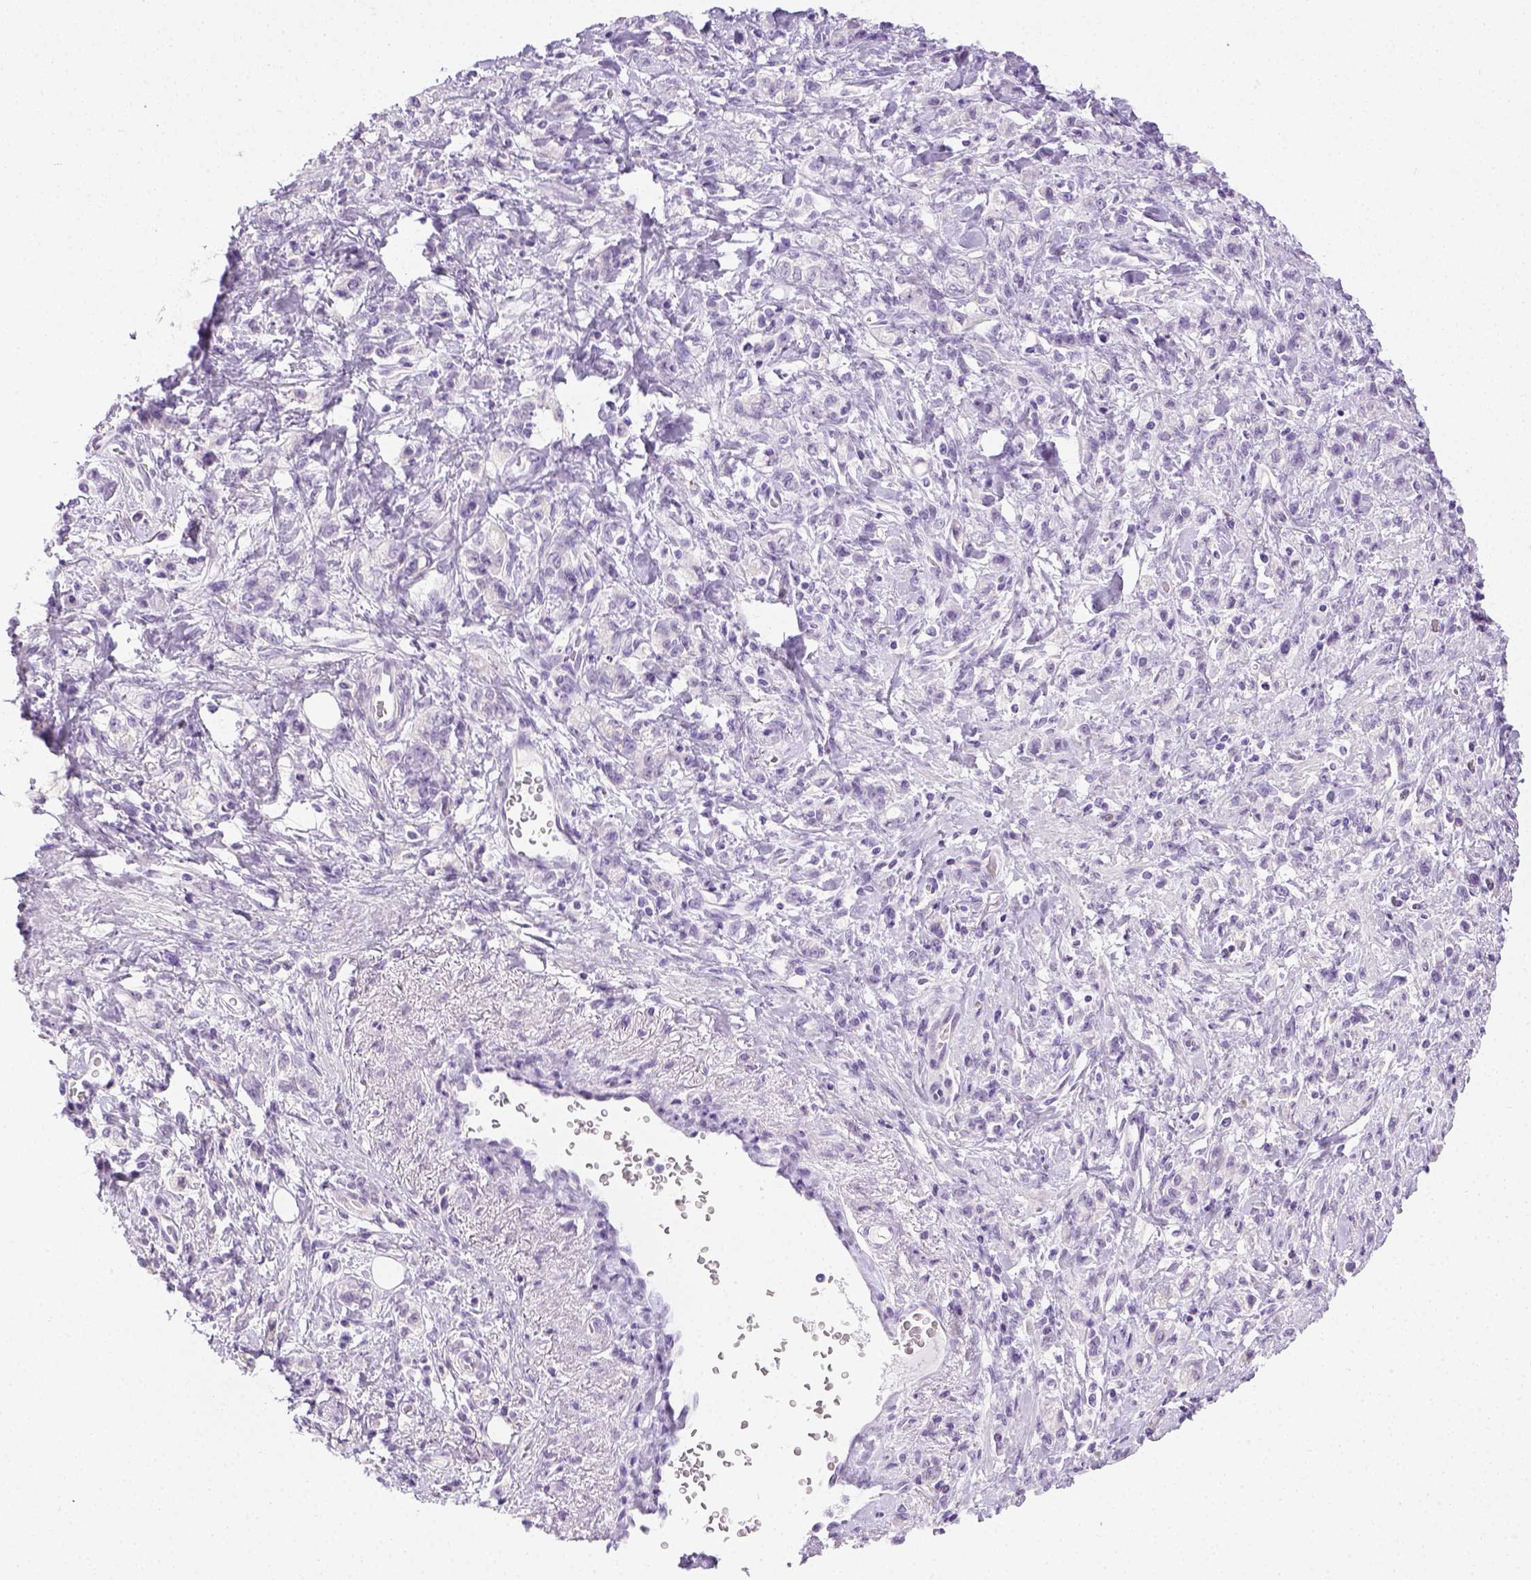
{"staining": {"intensity": "negative", "quantity": "none", "location": "none"}, "tissue": "stomach cancer", "cell_type": "Tumor cells", "image_type": "cancer", "snomed": [{"axis": "morphology", "description": "Adenocarcinoma, NOS"}, {"axis": "topography", "description": "Stomach"}], "caption": "The image exhibits no significant positivity in tumor cells of adenocarcinoma (stomach).", "gene": "LGSN", "patient": {"sex": "male", "age": 77}}